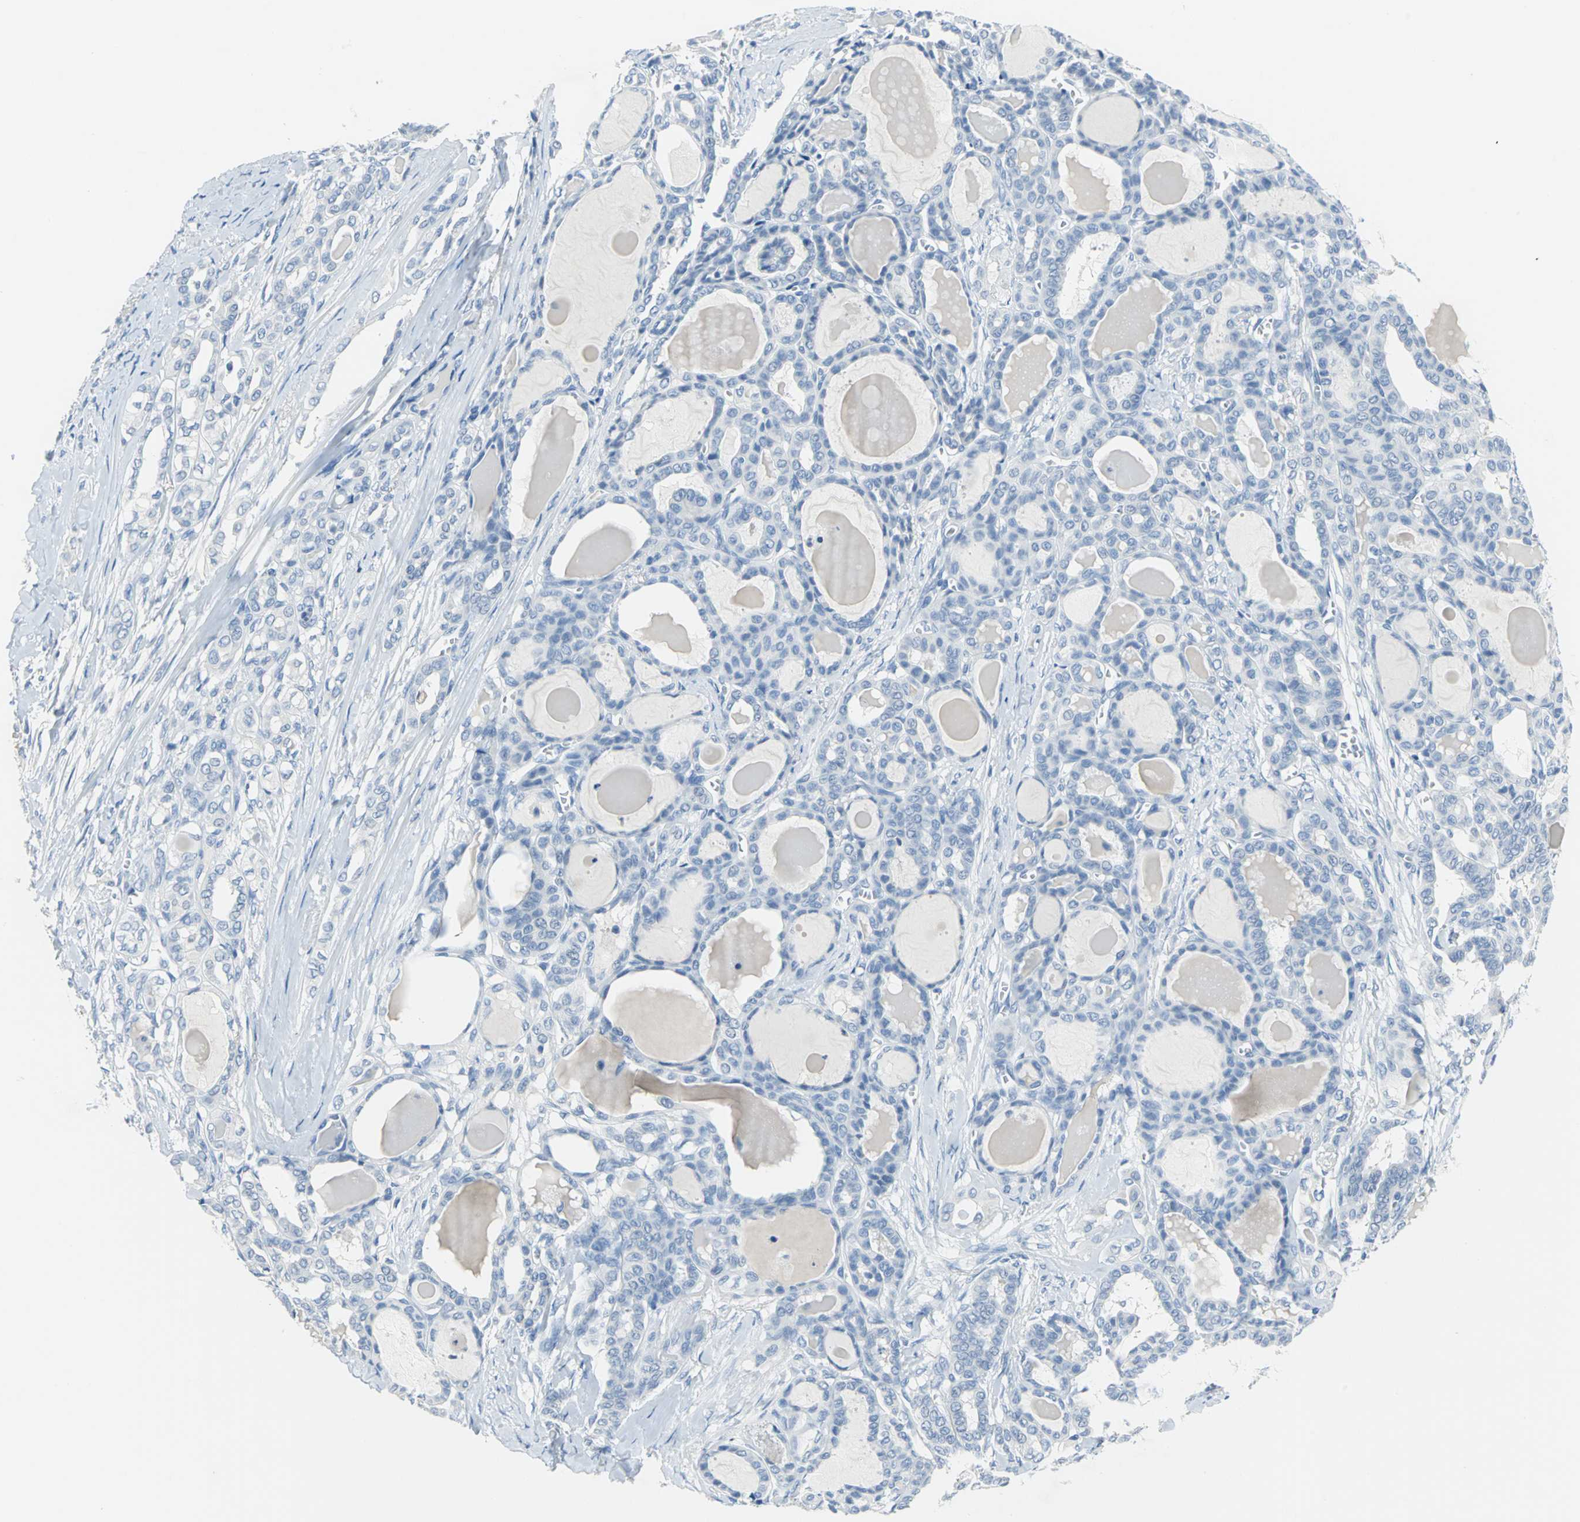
{"staining": {"intensity": "negative", "quantity": "none", "location": "none"}, "tissue": "thyroid cancer", "cell_type": "Tumor cells", "image_type": "cancer", "snomed": [{"axis": "morphology", "description": "Carcinoma, NOS"}, {"axis": "topography", "description": "Thyroid gland"}], "caption": "DAB immunohistochemical staining of human thyroid cancer (carcinoma) demonstrates no significant staining in tumor cells.", "gene": "PKLR", "patient": {"sex": "female", "age": 91}}